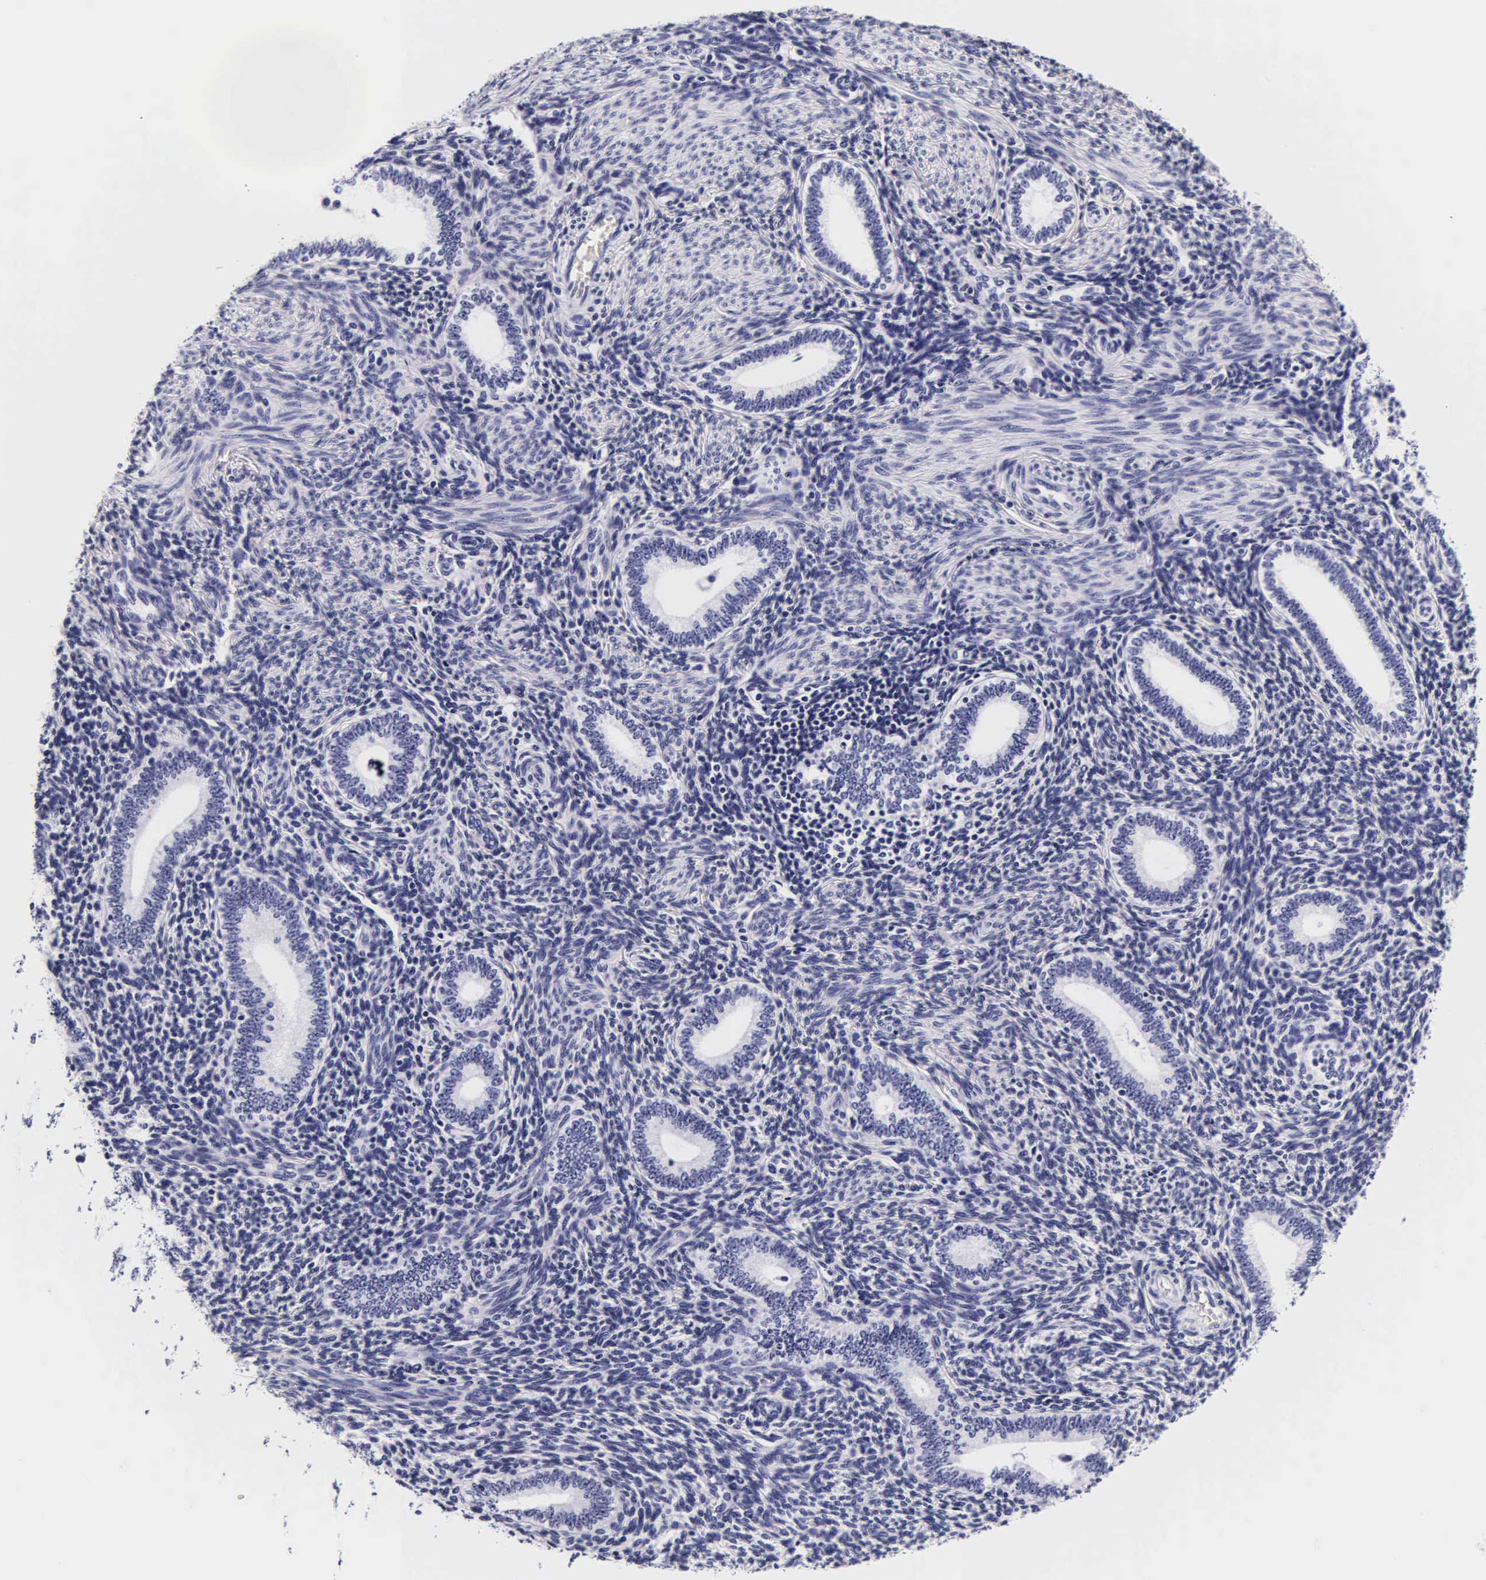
{"staining": {"intensity": "negative", "quantity": "none", "location": "none"}, "tissue": "endometrium", "cell_type": "Cells in endometrial stroma", "image_type": "normal", "snomed": [{"axis": "morphology", "description": "Normal tissue, NOS"}, {"axis": "topography", "description": "Endometrium"}], "caption": "High magnification brightfield microscopy of benign endometrium stained with DAB (3,3'-diaminobenzidine) (brown) and counterstained with hematoxylin (blue): cells in endometrial stroma show no significant positivity.", "gene": "DGCR2", "patient": {"sex": "female", "age": 35}}